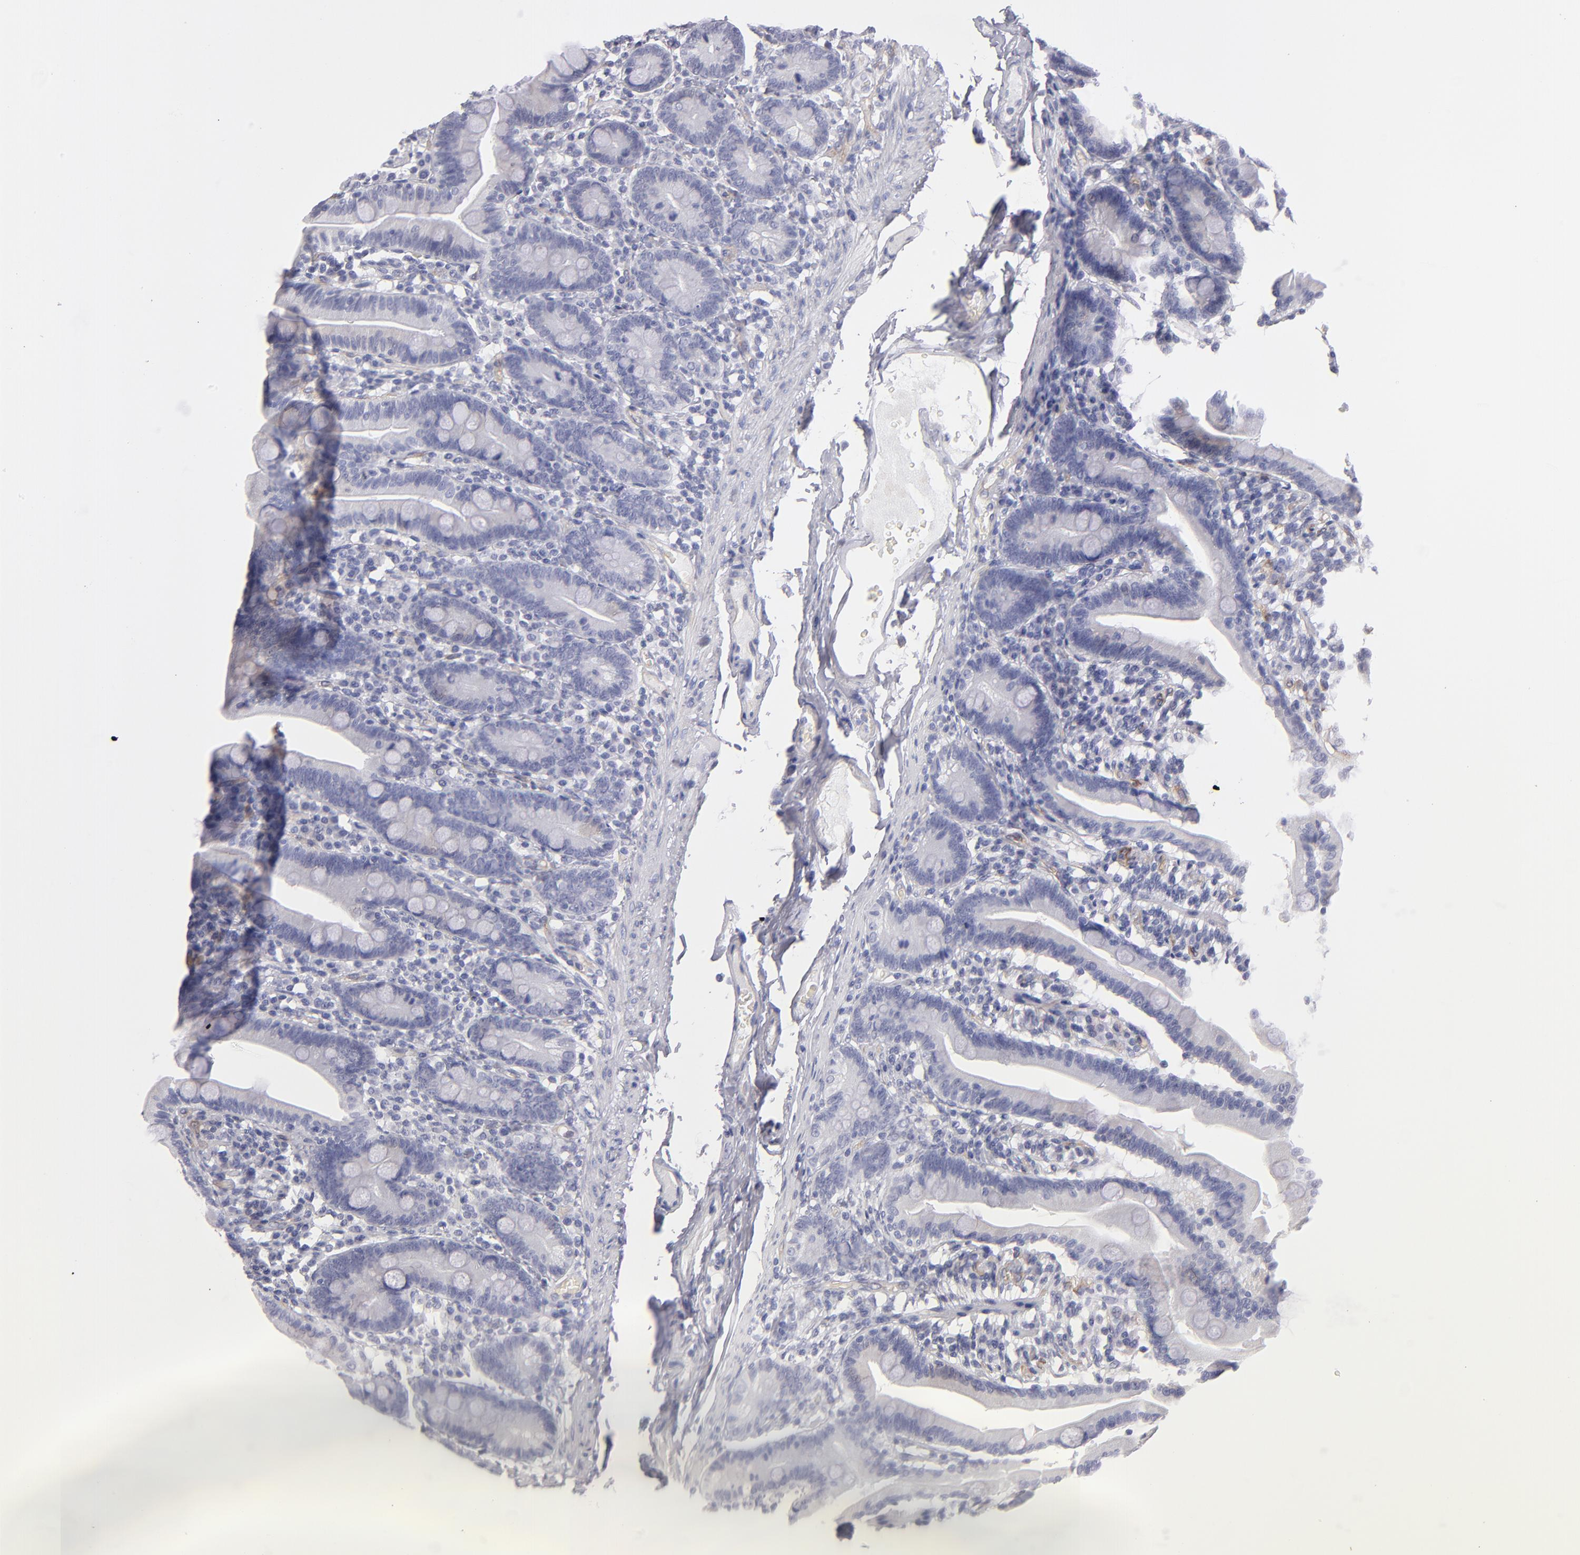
{"staining": {"intensity": "negative", "quantity": "none", "location": "none"}, "tissue": "duodenum", "cell_type": "Glandular cells", "image_type": "normal", "snomed": [{"axis": "morphology", "description": "Normal tissue, NOS"}, {"axis": "topography", "description": "Duodenum"}], "caption": "A photomicrograph of duodenum stained for a protein demonstrates no brown staining in glandular cells. (Stains: DAB (3,3'-diaminobenzidine) IHC with hematoxylin counter stain, Microscopy: brightfield microscopy at high magnification).", "gene": "PLVAP", "patient": {"sex": "female", "age": 75}}